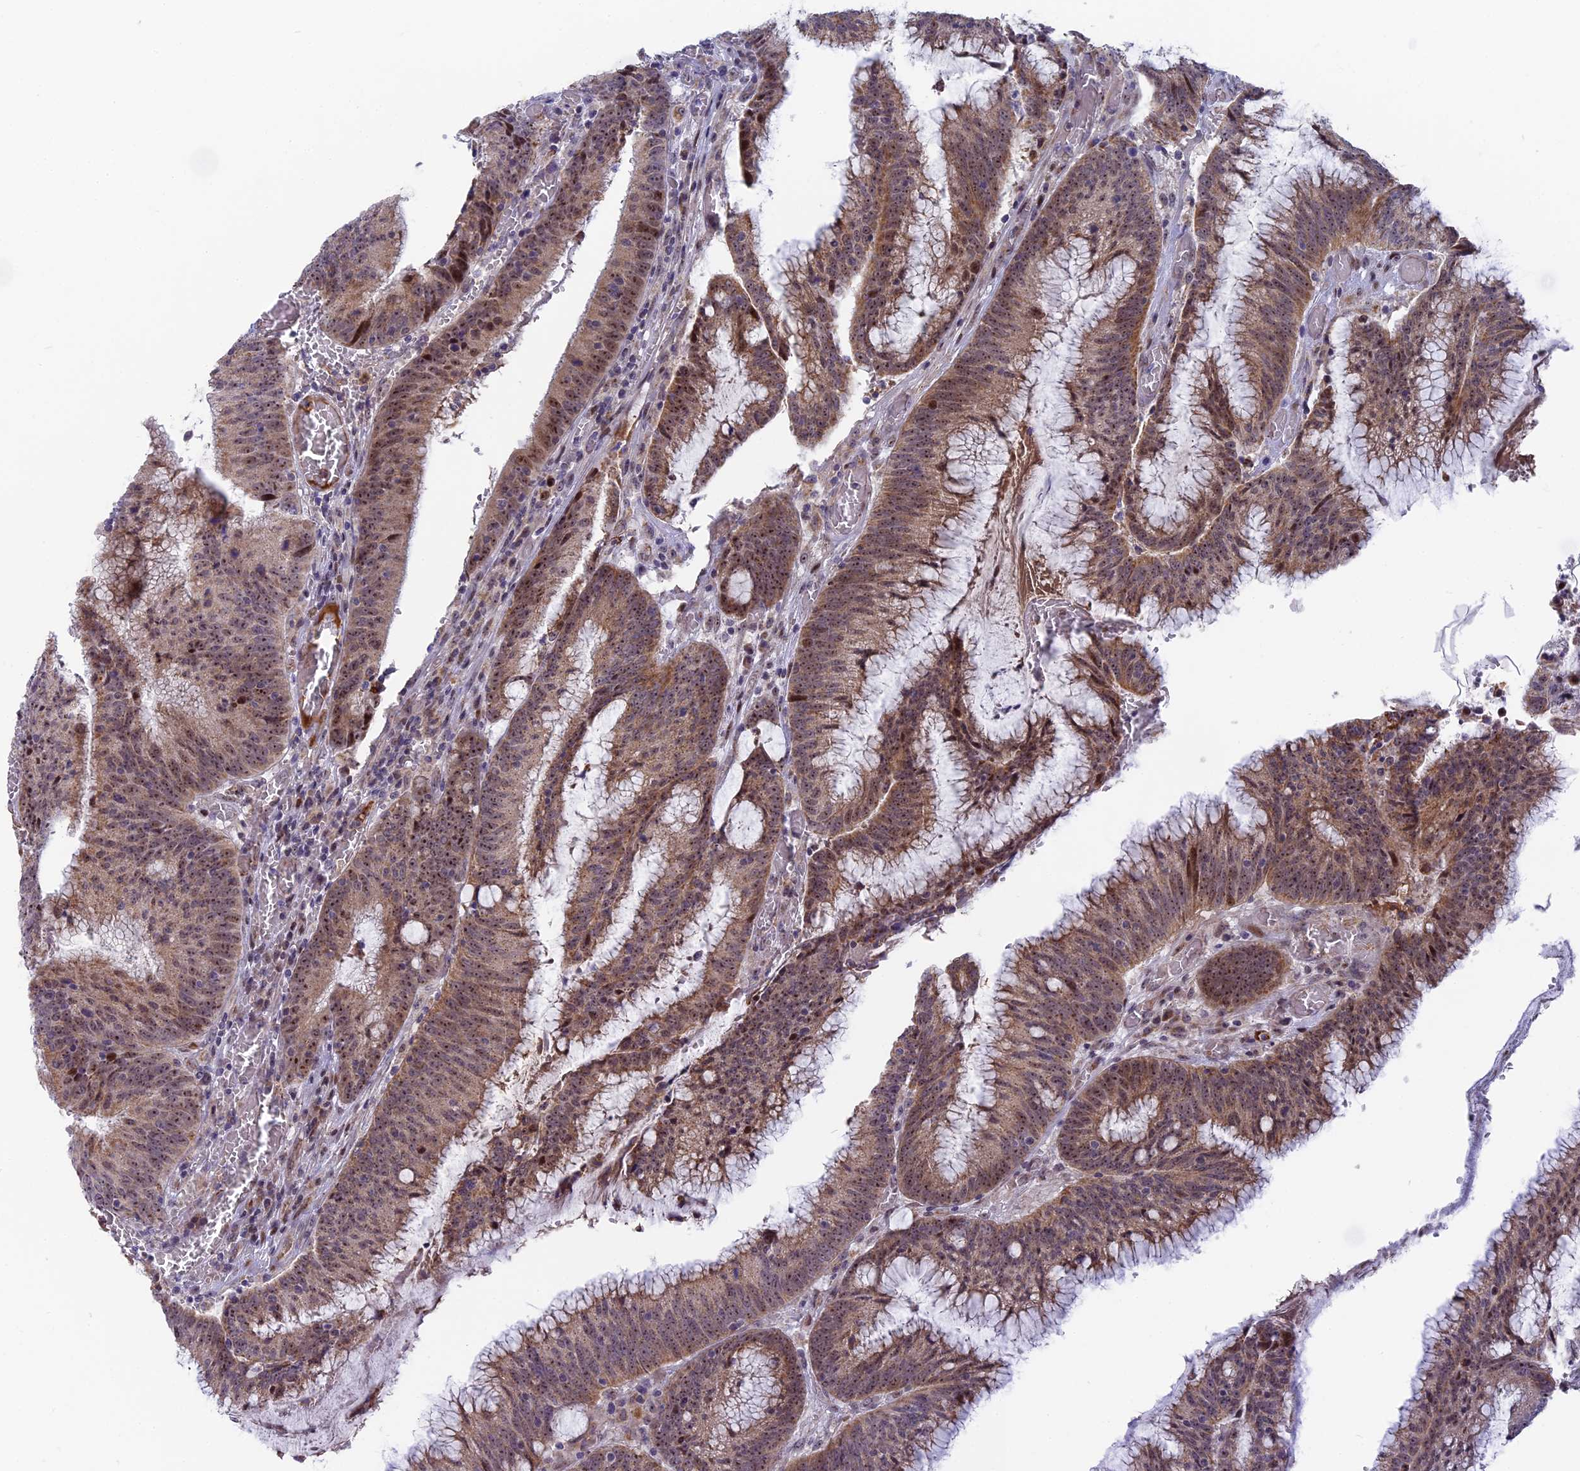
{"staining": {"intensity": "moderate", "quantity": ">75%", "location": "cytoplasmic/membranous,nuclear"}, "tissue": "colorectal cancer", "cell_type": "Tumor cells", "image_type": "cancer", "snomed": [{"axis": "morphology", "description": "Adenocarcinoma, NOS"}, {"axis": "topography", "description": "Rectum"}], "caption": "A brown stain labels moderate cytoplasmic/membranous and nuclear positivity of a protein in human colorectal adenocarcinoma tumor cells.", "gene": "DTWD1", "patient": {"sex": "female", "age": 77}}